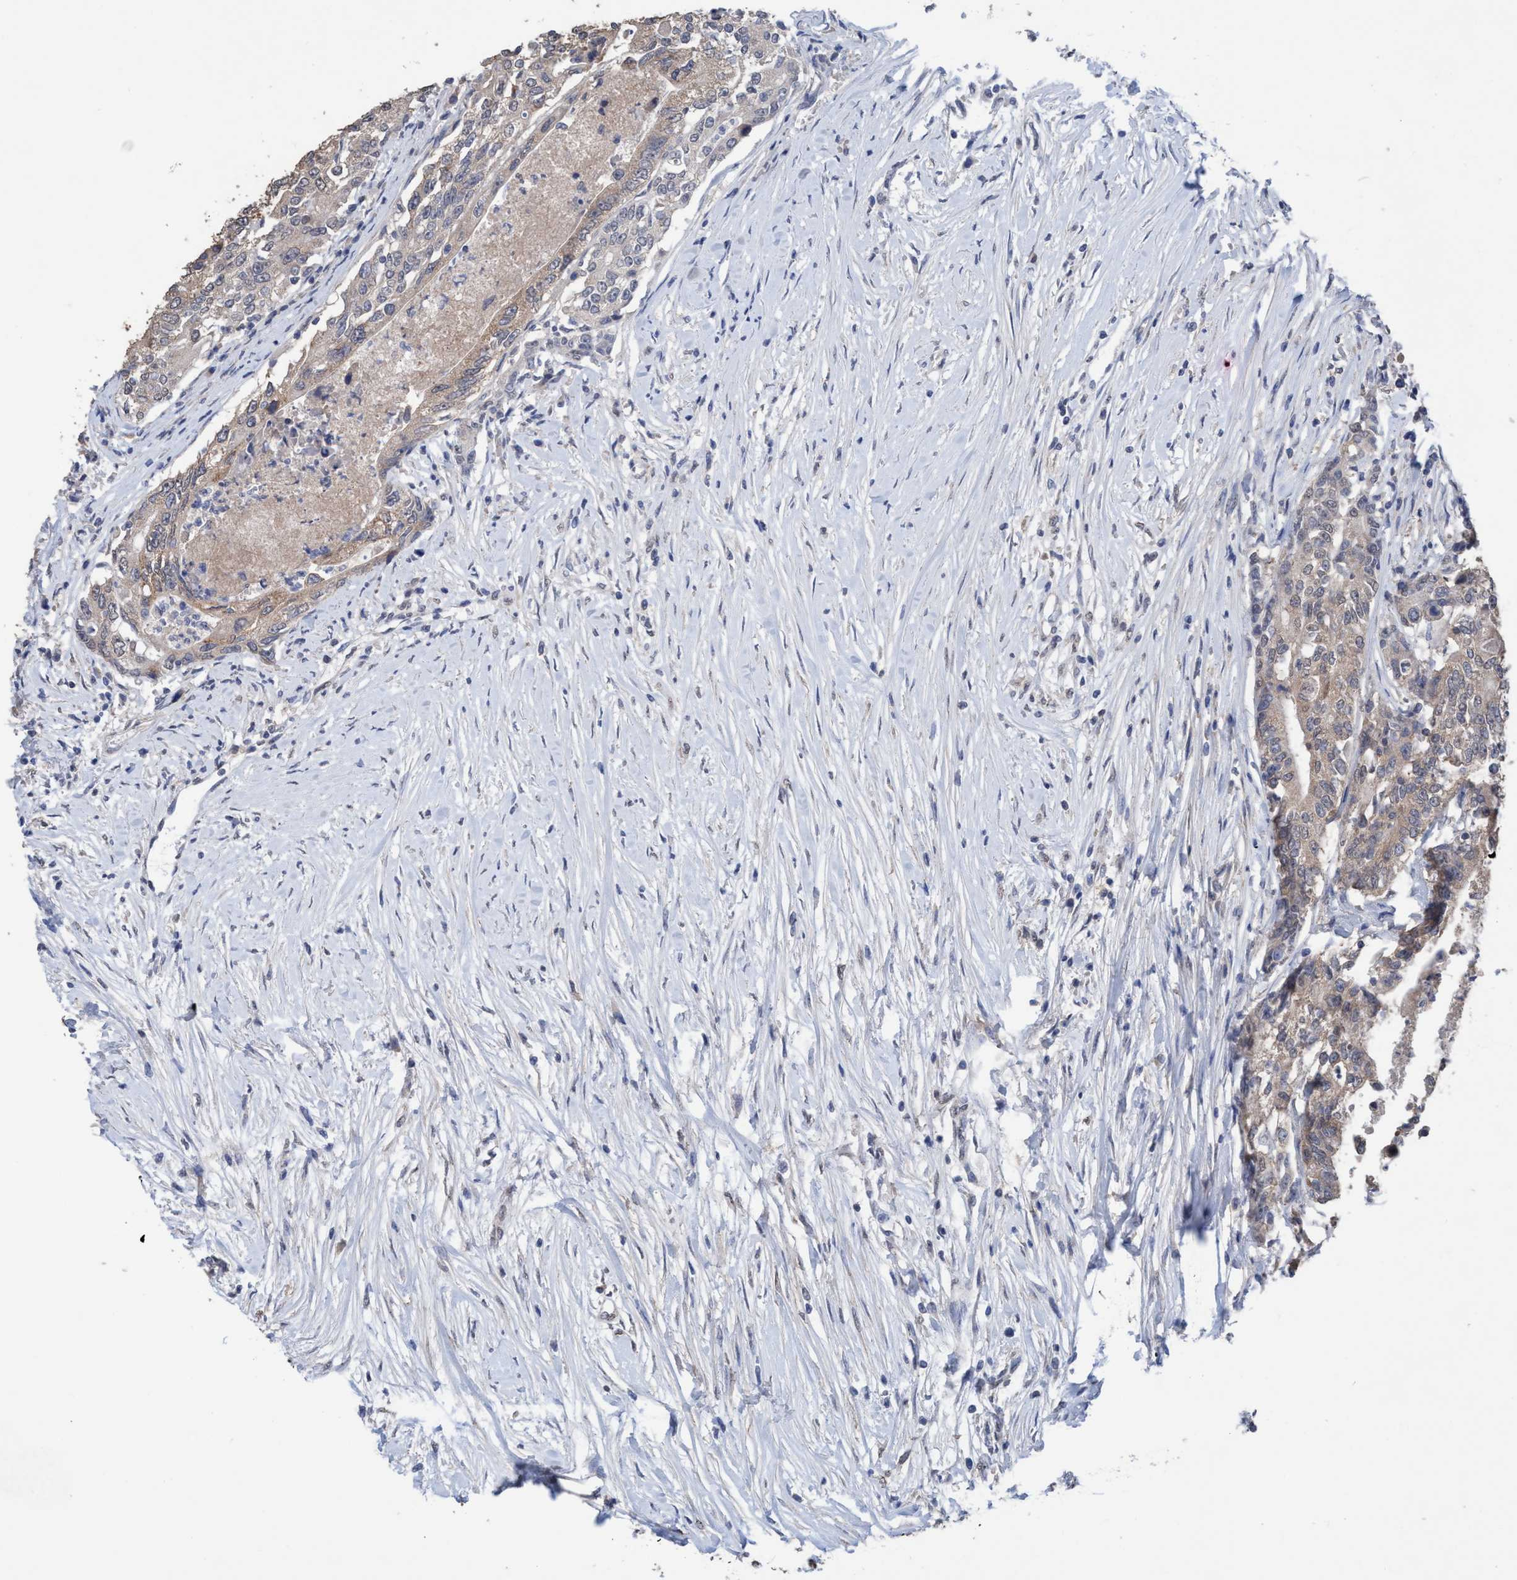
{"staining": {"intensity": "weak", "quantity": "<25%", "location": "cytoplasmic/membranous"}, "tissue": "colorectal cancer", "cell_type": "Tumor cells", "image_type": "cancer", "snomed": [{"axis": "morphology", "description": "Adenocarcinoma, NOS"}, {"axis": "topography", "description": "Colon"}], "caption": "IHC of colorectal adenocarcinoma demonstrates no staining in tumor cells.", "gene": "GLOD4", "patient": {"sex": "female", "age": 77}}